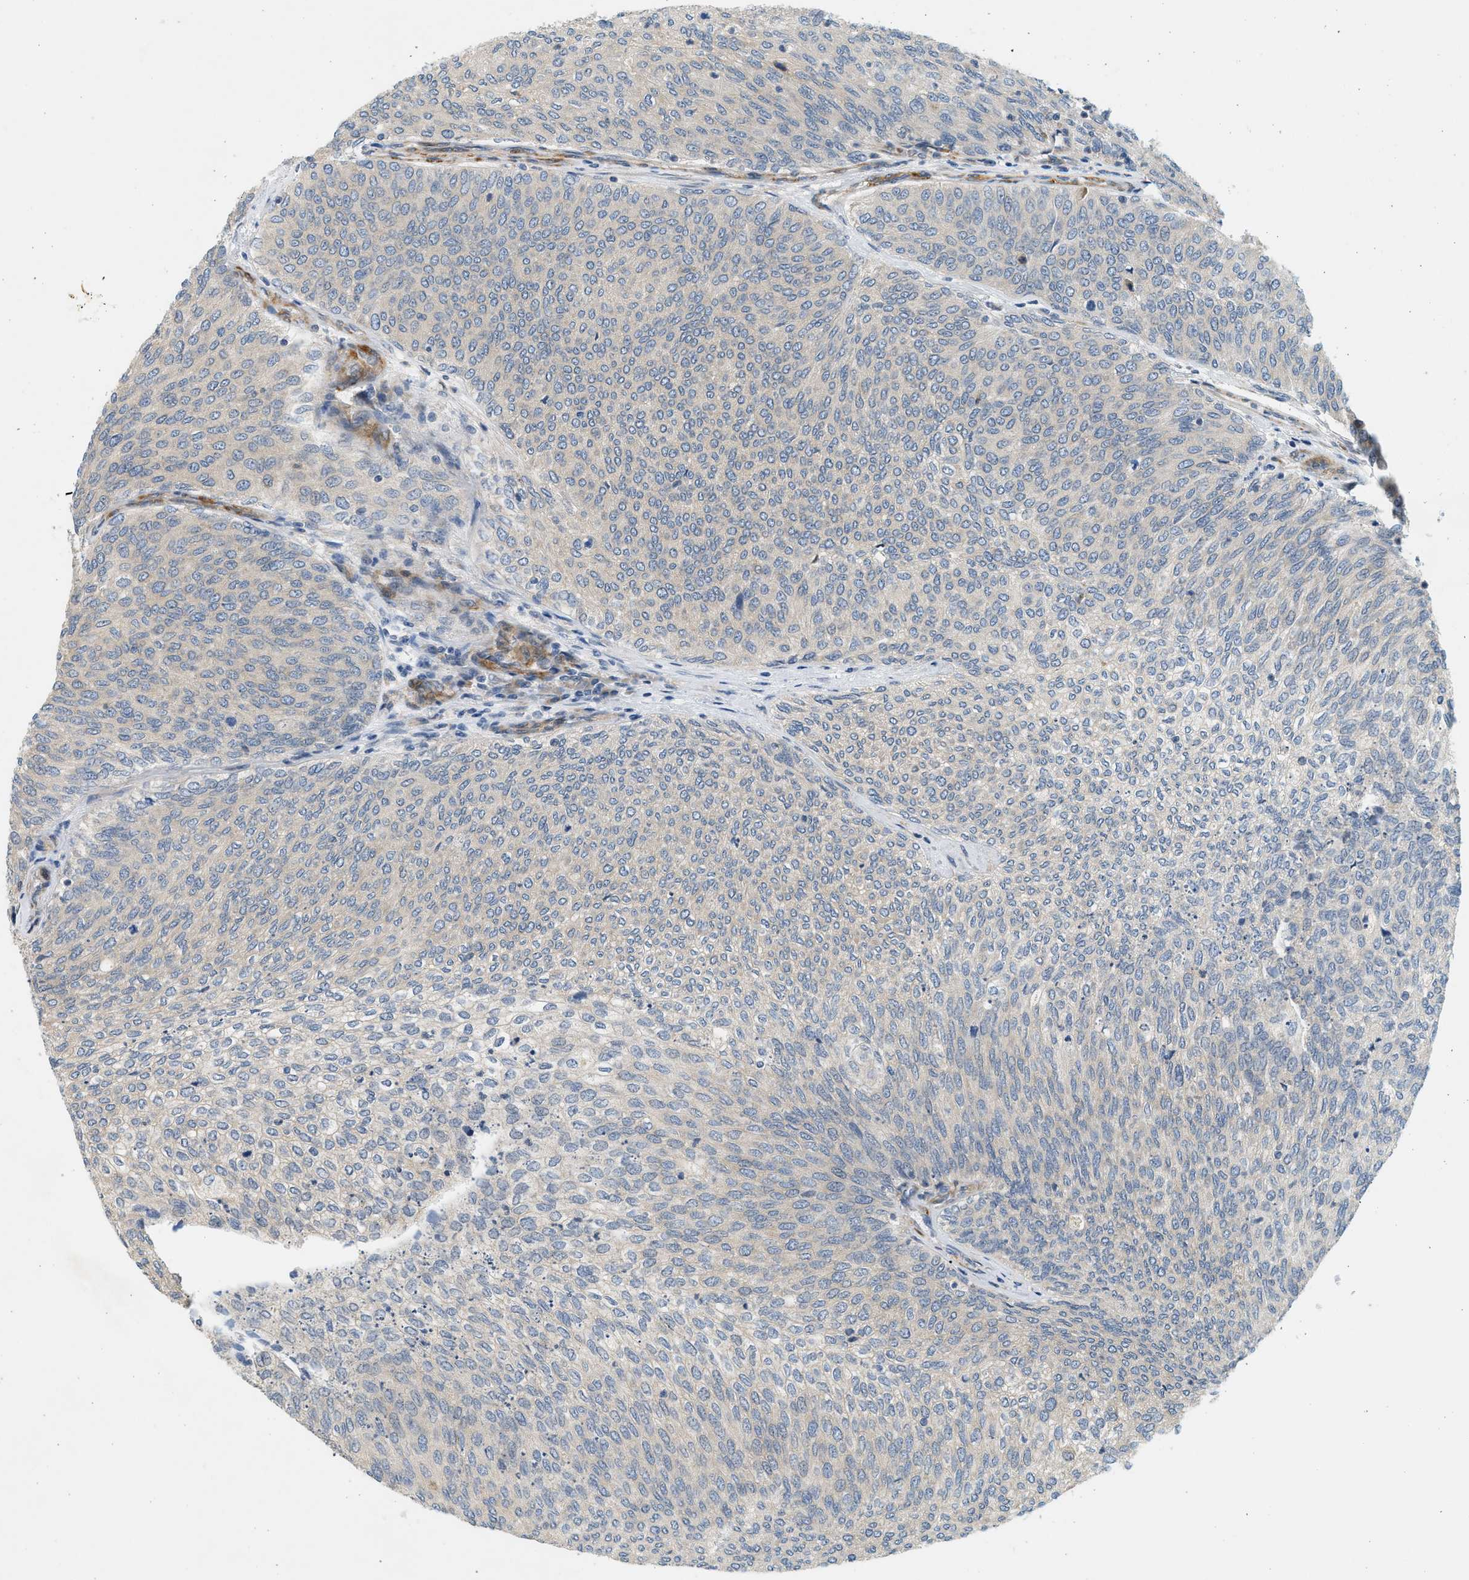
{"staining": {"intensity": "weak", "quantity": "<25%", "location": "cytoplasmic/membranous"}, "tissue": "urothelial cancer", "cell_type": "Tumor cells", "image_type": "cancer", "snomed": [{"axis": "morphology", "description": "Urothelial carcinoma, Low grade"}, {"axis": "topography", "description": "Urinary bladder"}], "caption": "An image of urothelial carcinoma (low-grade) stained for a protein exhibits no brown staining in tumor cells.", "gene": "KDELR2", "patient": {"sex": "female", "age": 79}}